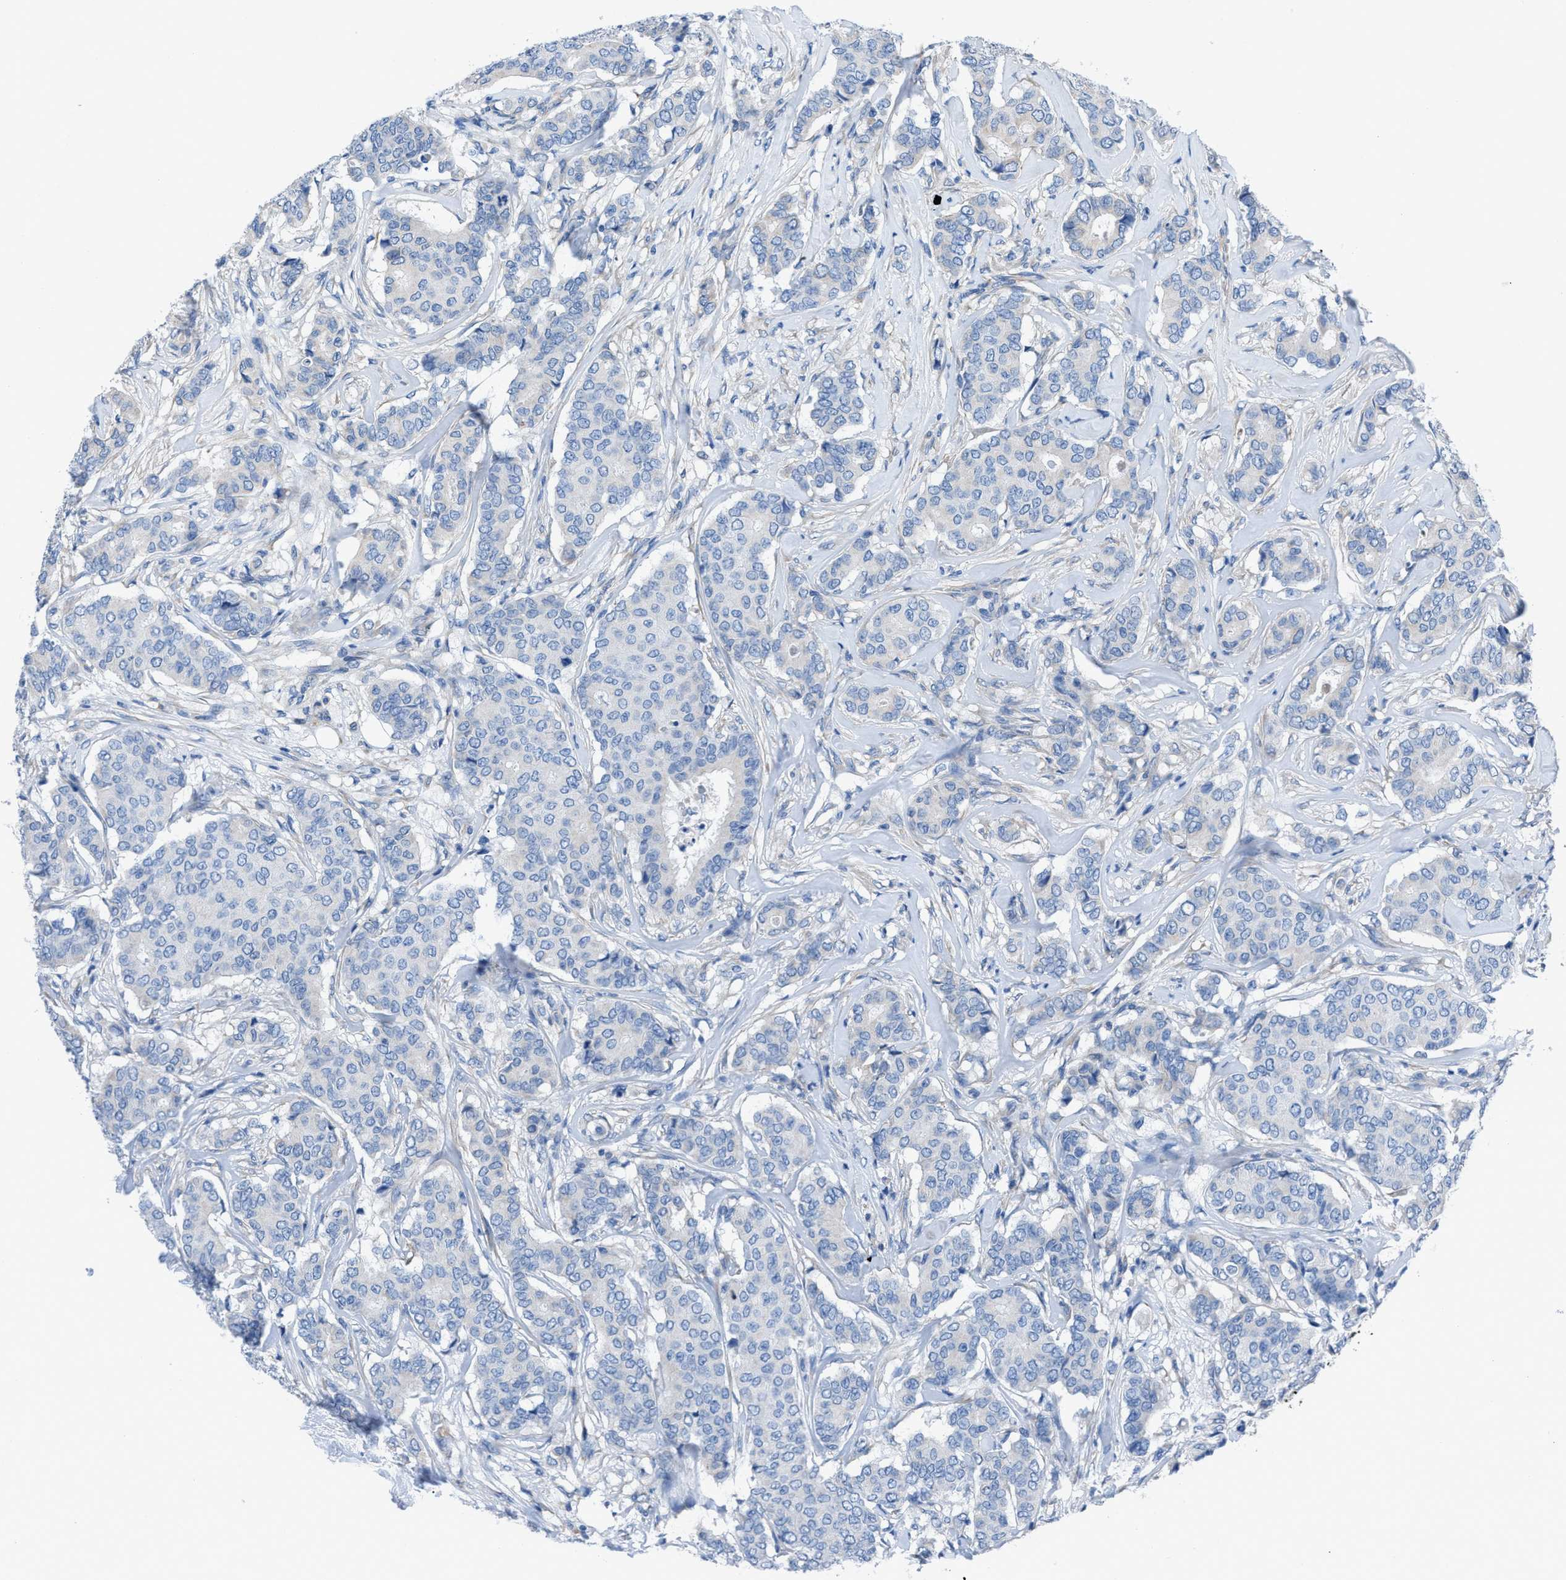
{"staining": {"intensity": "negative", "quantity": "none", "location": "none"}, "tissue": "breast cancer", "cell_type": "Tumor cells", "image_type": "cancer", "snomed": [{"axis": "morphology", "description": "Duct carcinoma"}, {"axis": "topography", "description": "Breast"}], "caption": "A high-resolution histopathology image shows IHC staining of breast cancer (intraductal carcinoma), which shows no significant expression in tumor cells.", "gene": "ITPR1", "patient": {"sex": "female", "age": 75}}